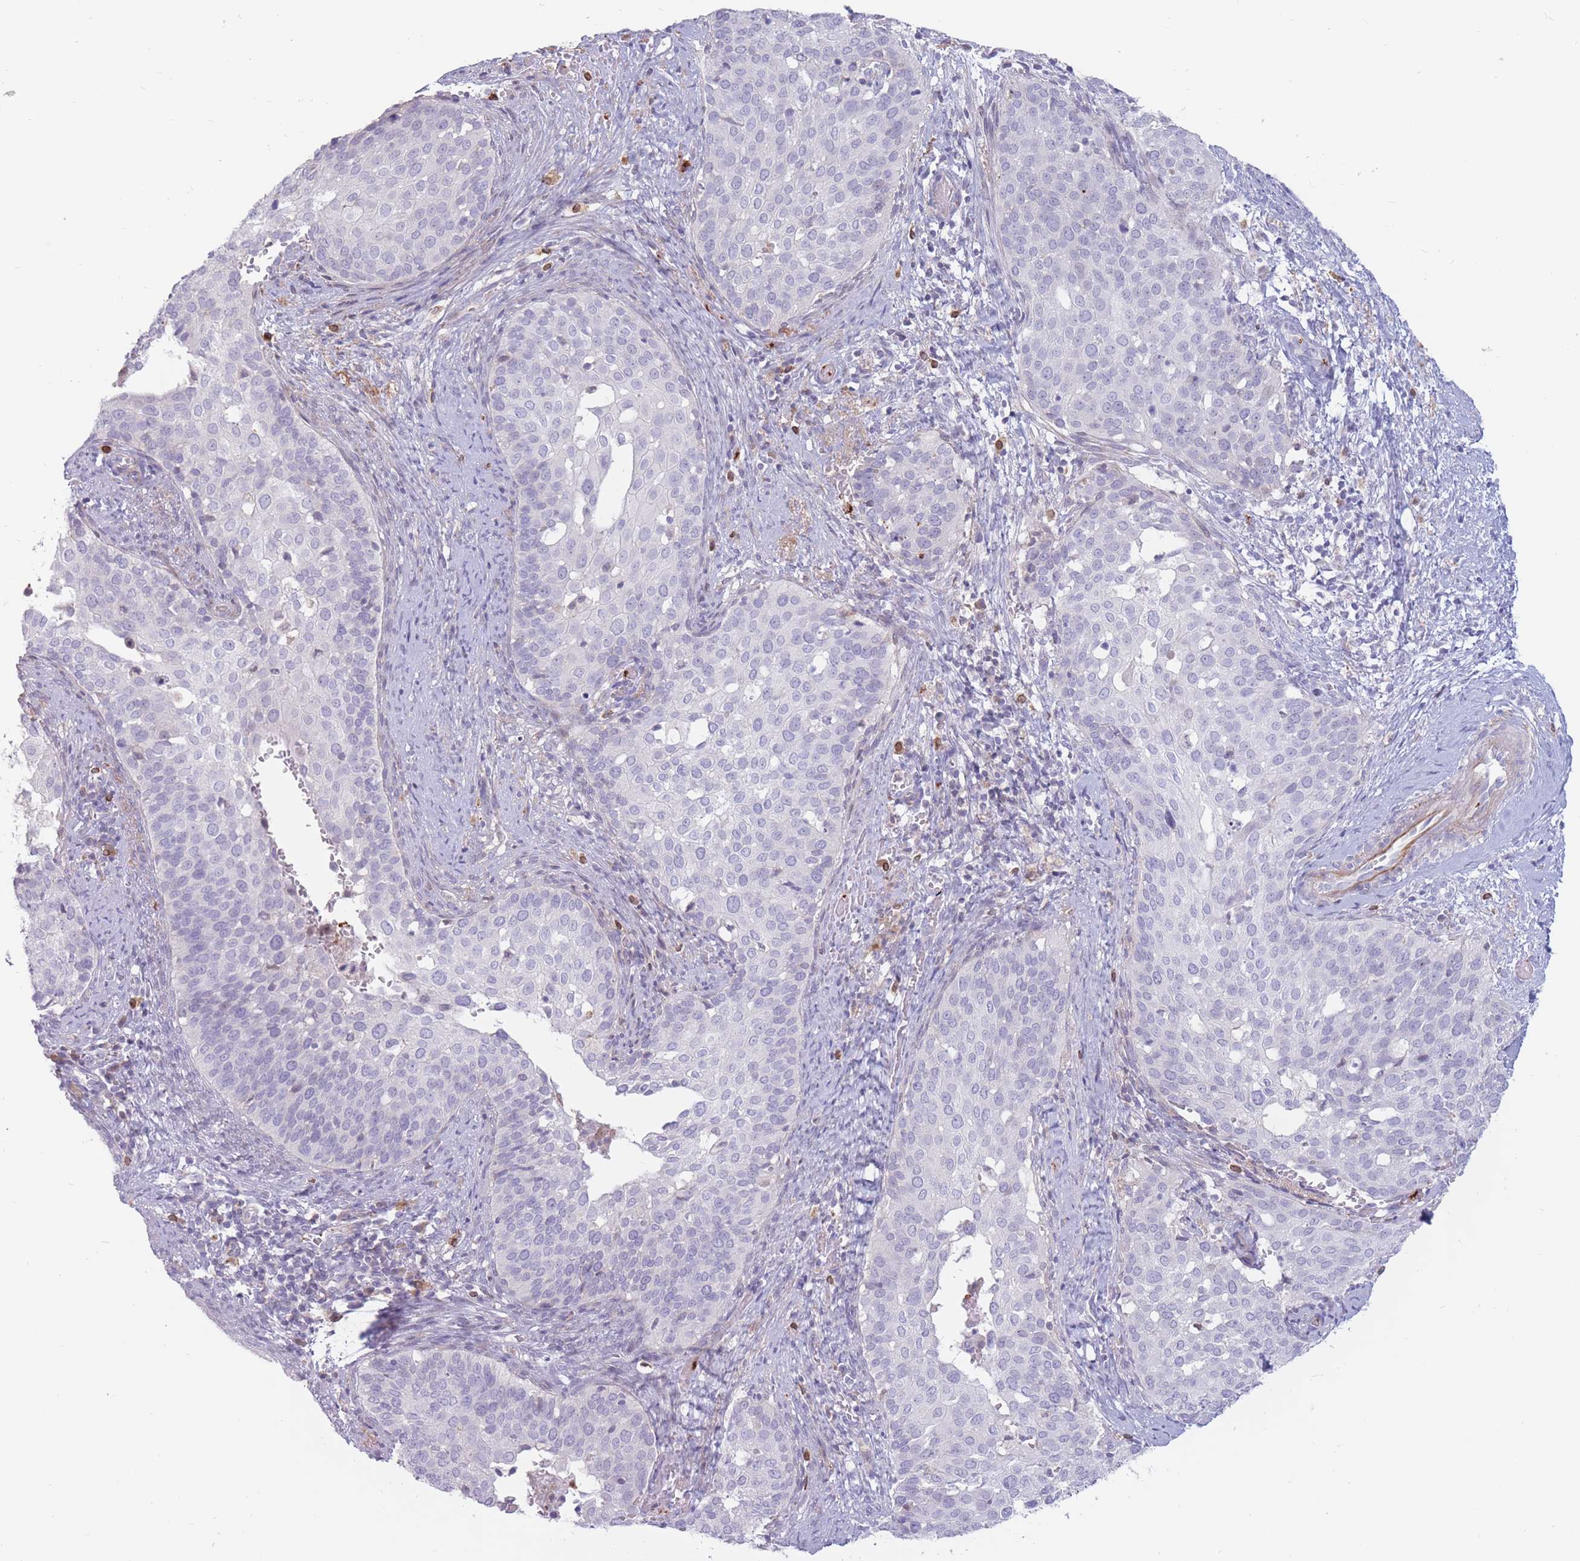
{"staining": {"intensity": "negative", "quantity": "none", "location": "none"}, "tissue": "cervical cancer", "cell_type": "Tumor cells", "image_type": "cancer", "snomed": [{"axis": "morphology", "description": "Squamous cell carcinoma, NOS"}, {"axis": "topography", "description": "Cervix"}], "caption": "Immunohistochemistry of human cervical squamous cell carcinoma demonstrates no positivity in tumor cells. (Brightfield microscopy of DAB (3,3'-diaminobenzidine) IHC at high magnification).", "gene": "PTGDR", "patient": {"sex": "female", "age": 44}}